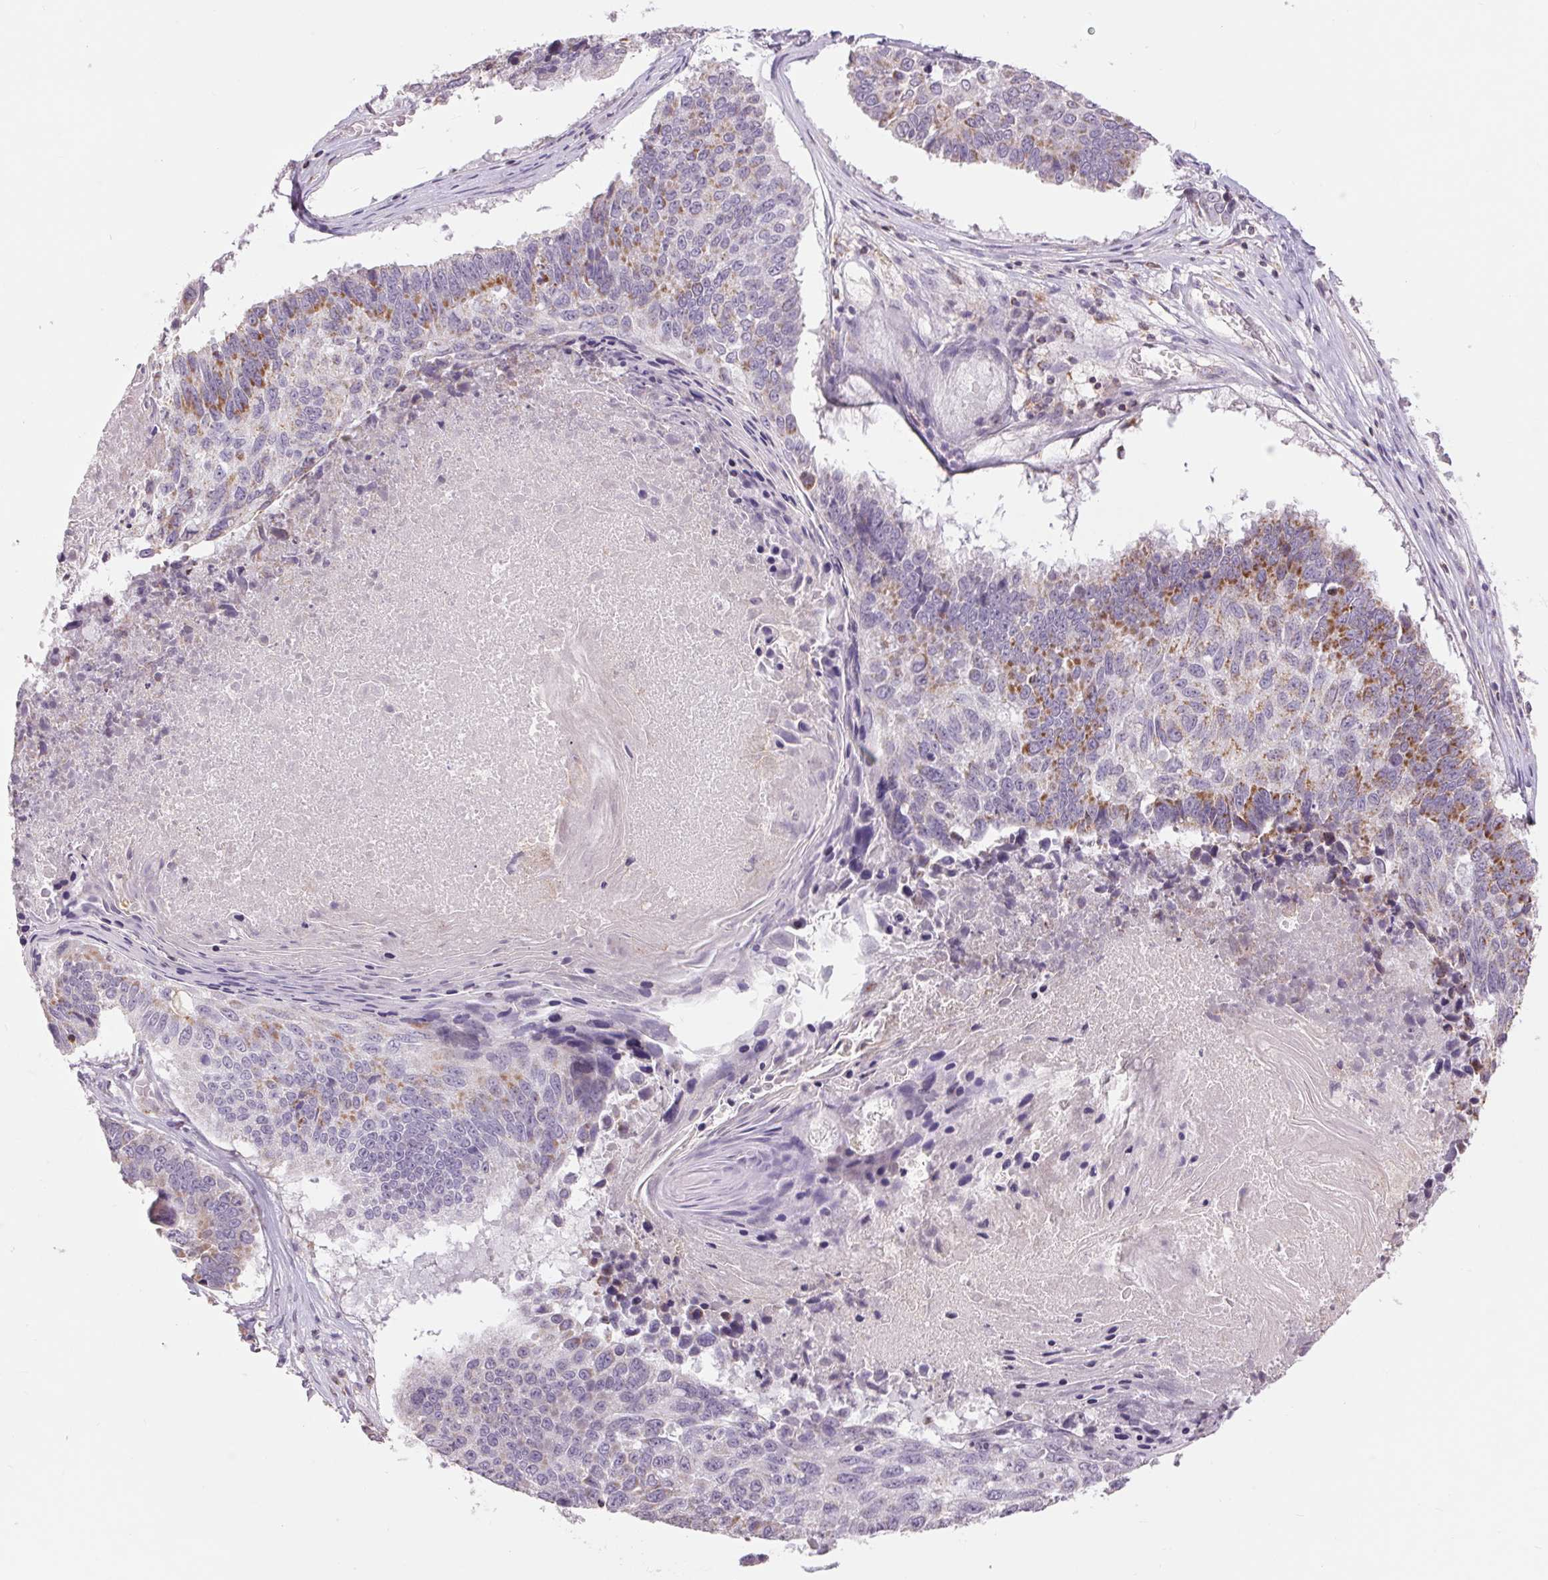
{"staining": {"intensity": "moderate", "quantity": "25%-75%", "location": "cytoplasmic/membranous"}, "tissue": "lung cancer", "cell_type": "Tumor cells", "image_type": "cancer", "snomed": [{"axis": "morphology", "description": "Squamous cell carcinoma, NOS"}, {"axis": "topography", "description": "Lung"}], "caption": "Squamous cell carcinoma (lung) was stained to show a protein in brown. There is medium levels of moderate cytoplasmic/membranous staining in approximately 25%-75% of tumor cells.", "gene": "COX6A1", "patient": {"sex": "male", "age": 73}}